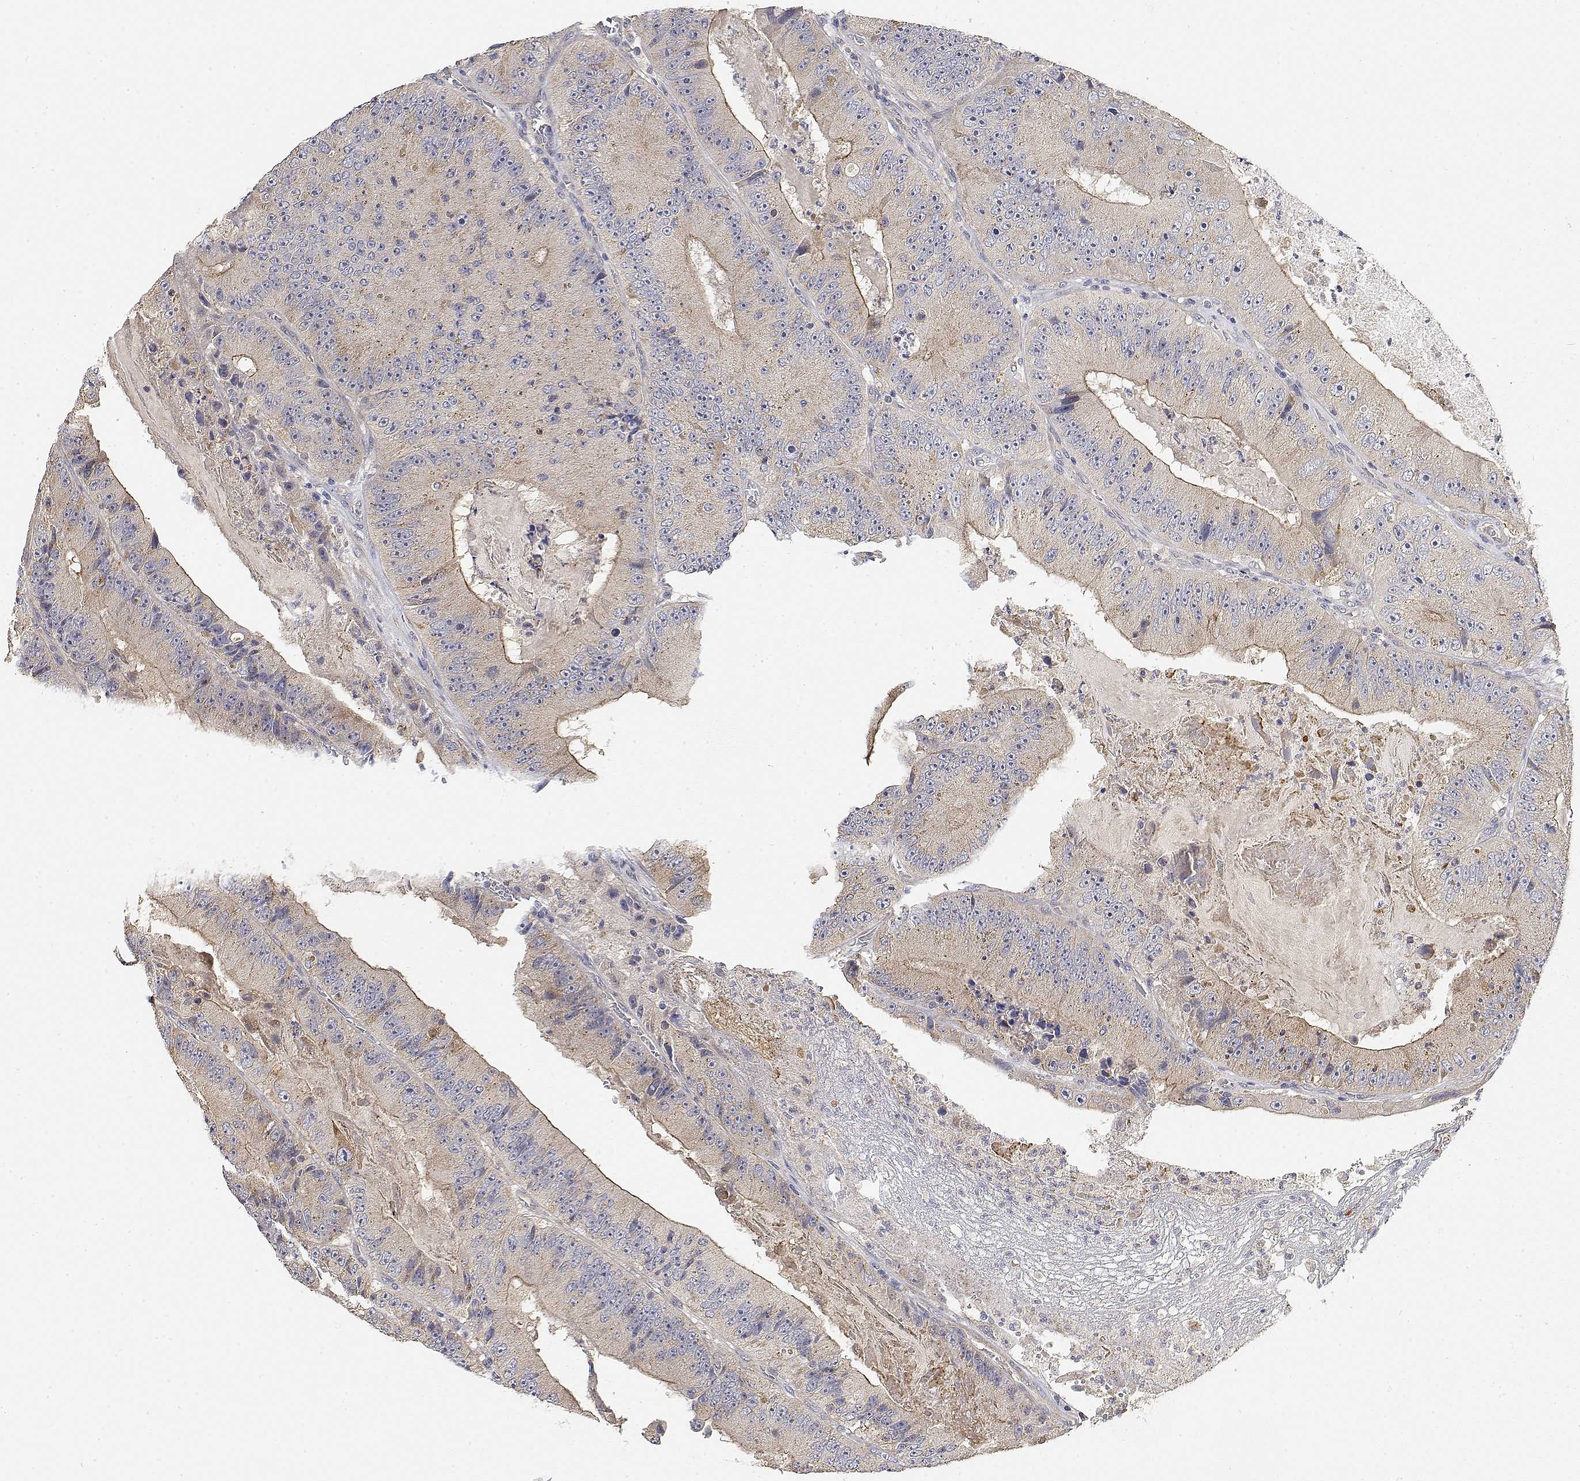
{"staining": {"intensity": "moderate", "quantity": "<25%", "location": "cytoplasmic/membranous"}, "tissue": "colorectal cancer", "cell_type": "Tumor cells", "image_type": "cancer", "snomed": [{"axis": "morphology", "description": "Adenocarcinoma, NOS"}, {"axis": "topography", "description": "Colon"}], "caption": "This is an image of immunohistochemistry (IHC) staining of colorectal cancer (adenocarcinoma), which shows moderate positivity in the cytoplasmic/membranous of tumor cells.", "gene": "LONRF3", "patient": {"sex": "female", "age": 86}}